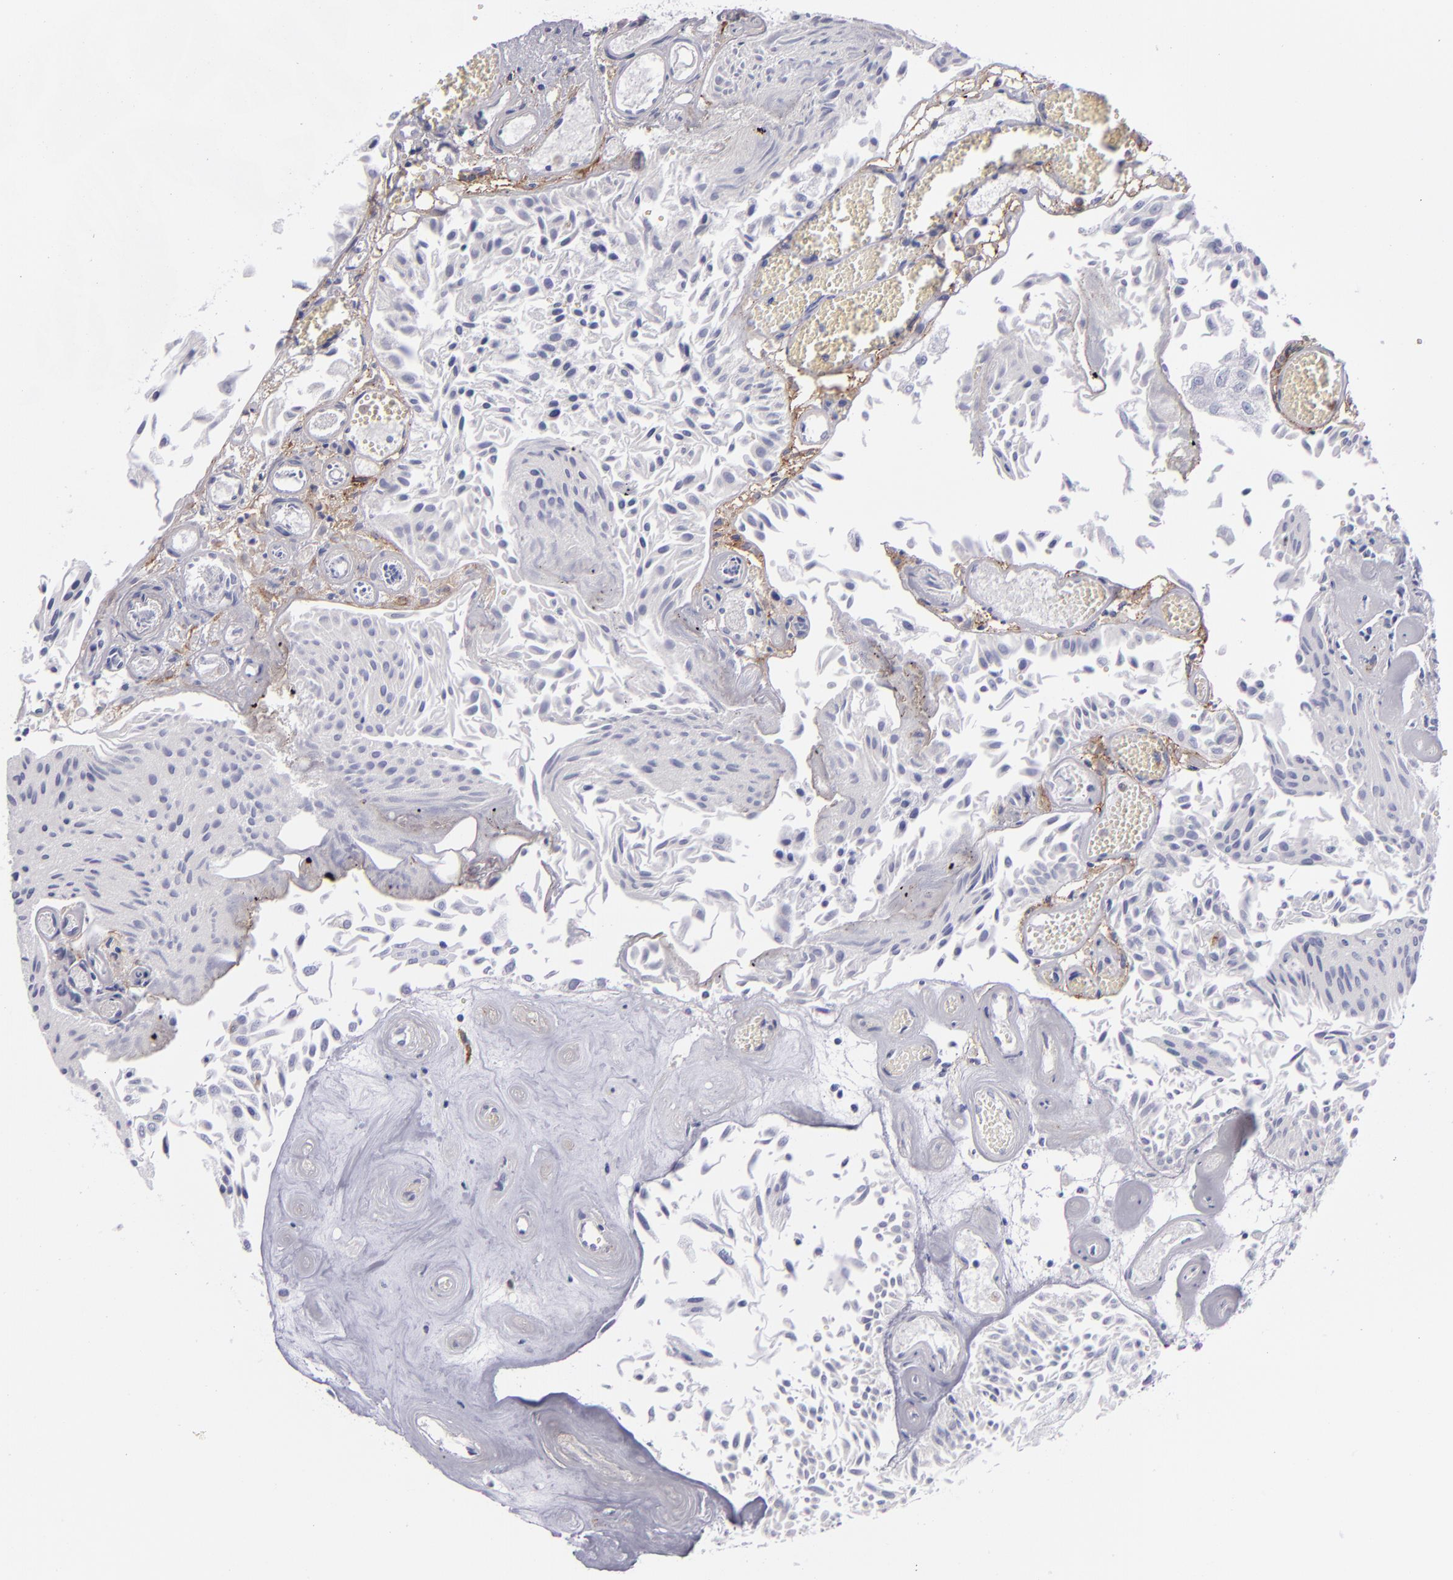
{"staining": {"intensity": "negative", "quantity": "none", "location": "none"}, "tissue": "urothelial cancer", "cell_type": "Tumor cells", "image_type": "cancer", "snomed": [{"axis": "morphology", "description": "Urothelial carcinoma, Low grade"}, {"axis": "topography", "description": "Urinary bladder"}], "caption": "Tumor cells are negative for protein expression in human low-grade urothelial carcinoma.", "gene": "ANPEP", "patient": {"sex": "male", "age": 86}}